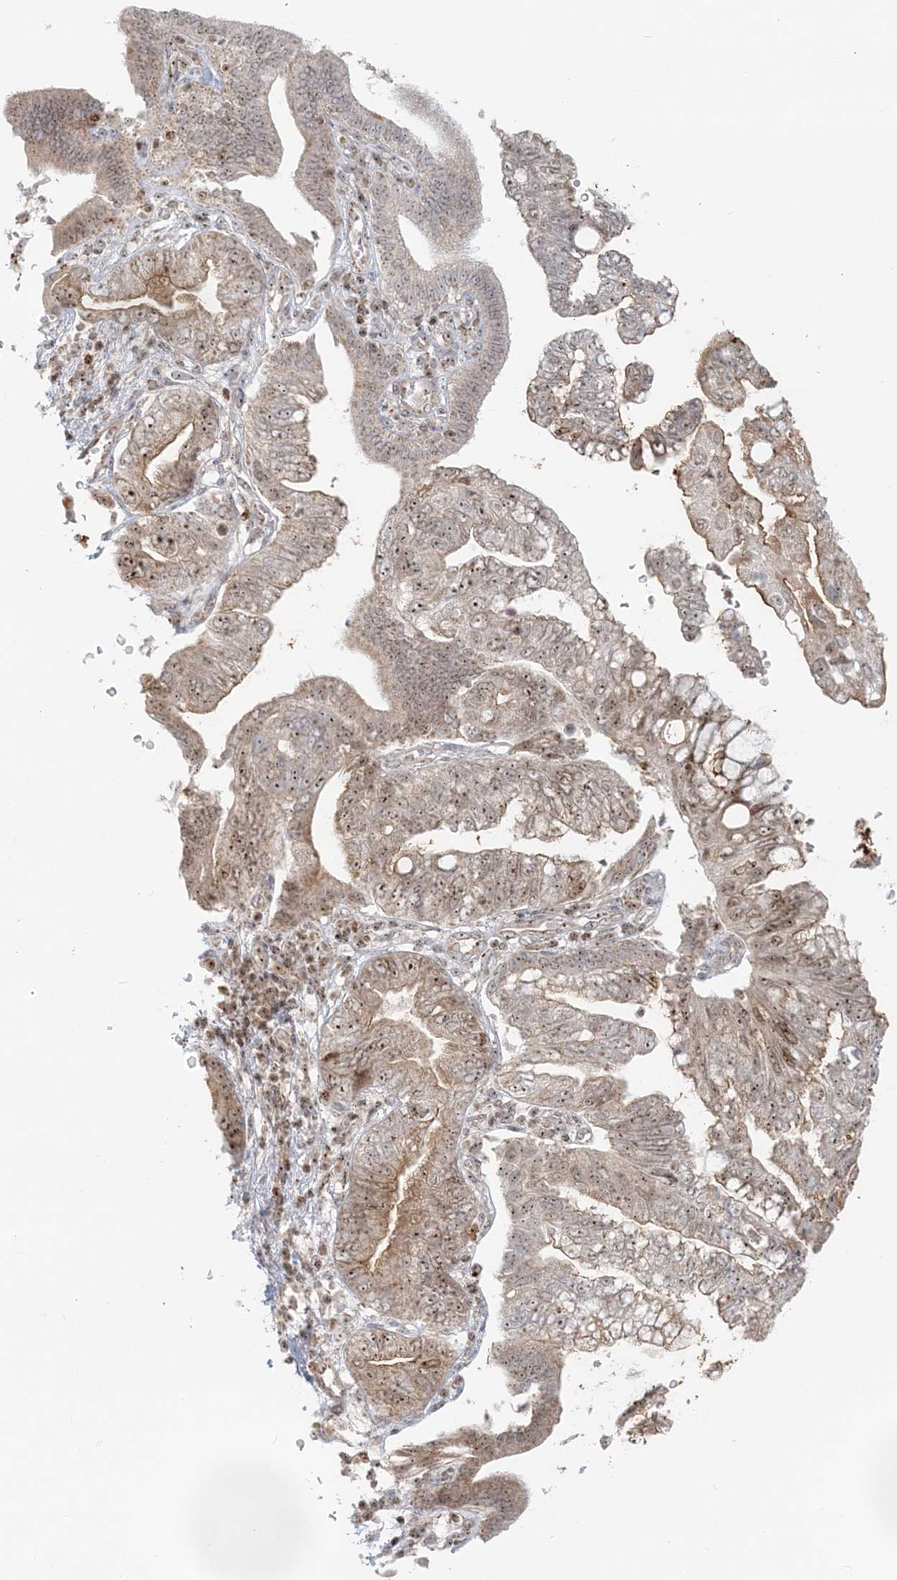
{"staining": {"intensity": "moderate", "quantity": ">75%", "location": "cytoplasmic/membranous,nuclear"}, "tissue": "pancreatic cancer", "cell_type": "Tumor cells", "image_type": "cancer", "snomed": [{"axis": "morphology", "description": "Adenocarcinoma, NOS"}, {"axis": "topography", "description": "Pancreas"}], "caption": "This micrograph demonstrates immunohistochemistry staining of pancreatic cancer, with medium moderate cytoplasmic/membranous and nuclear staining in about >75% of tumor cells.", "gene": "UBE2F", "patient": {"sex": "female", "age": 73}}